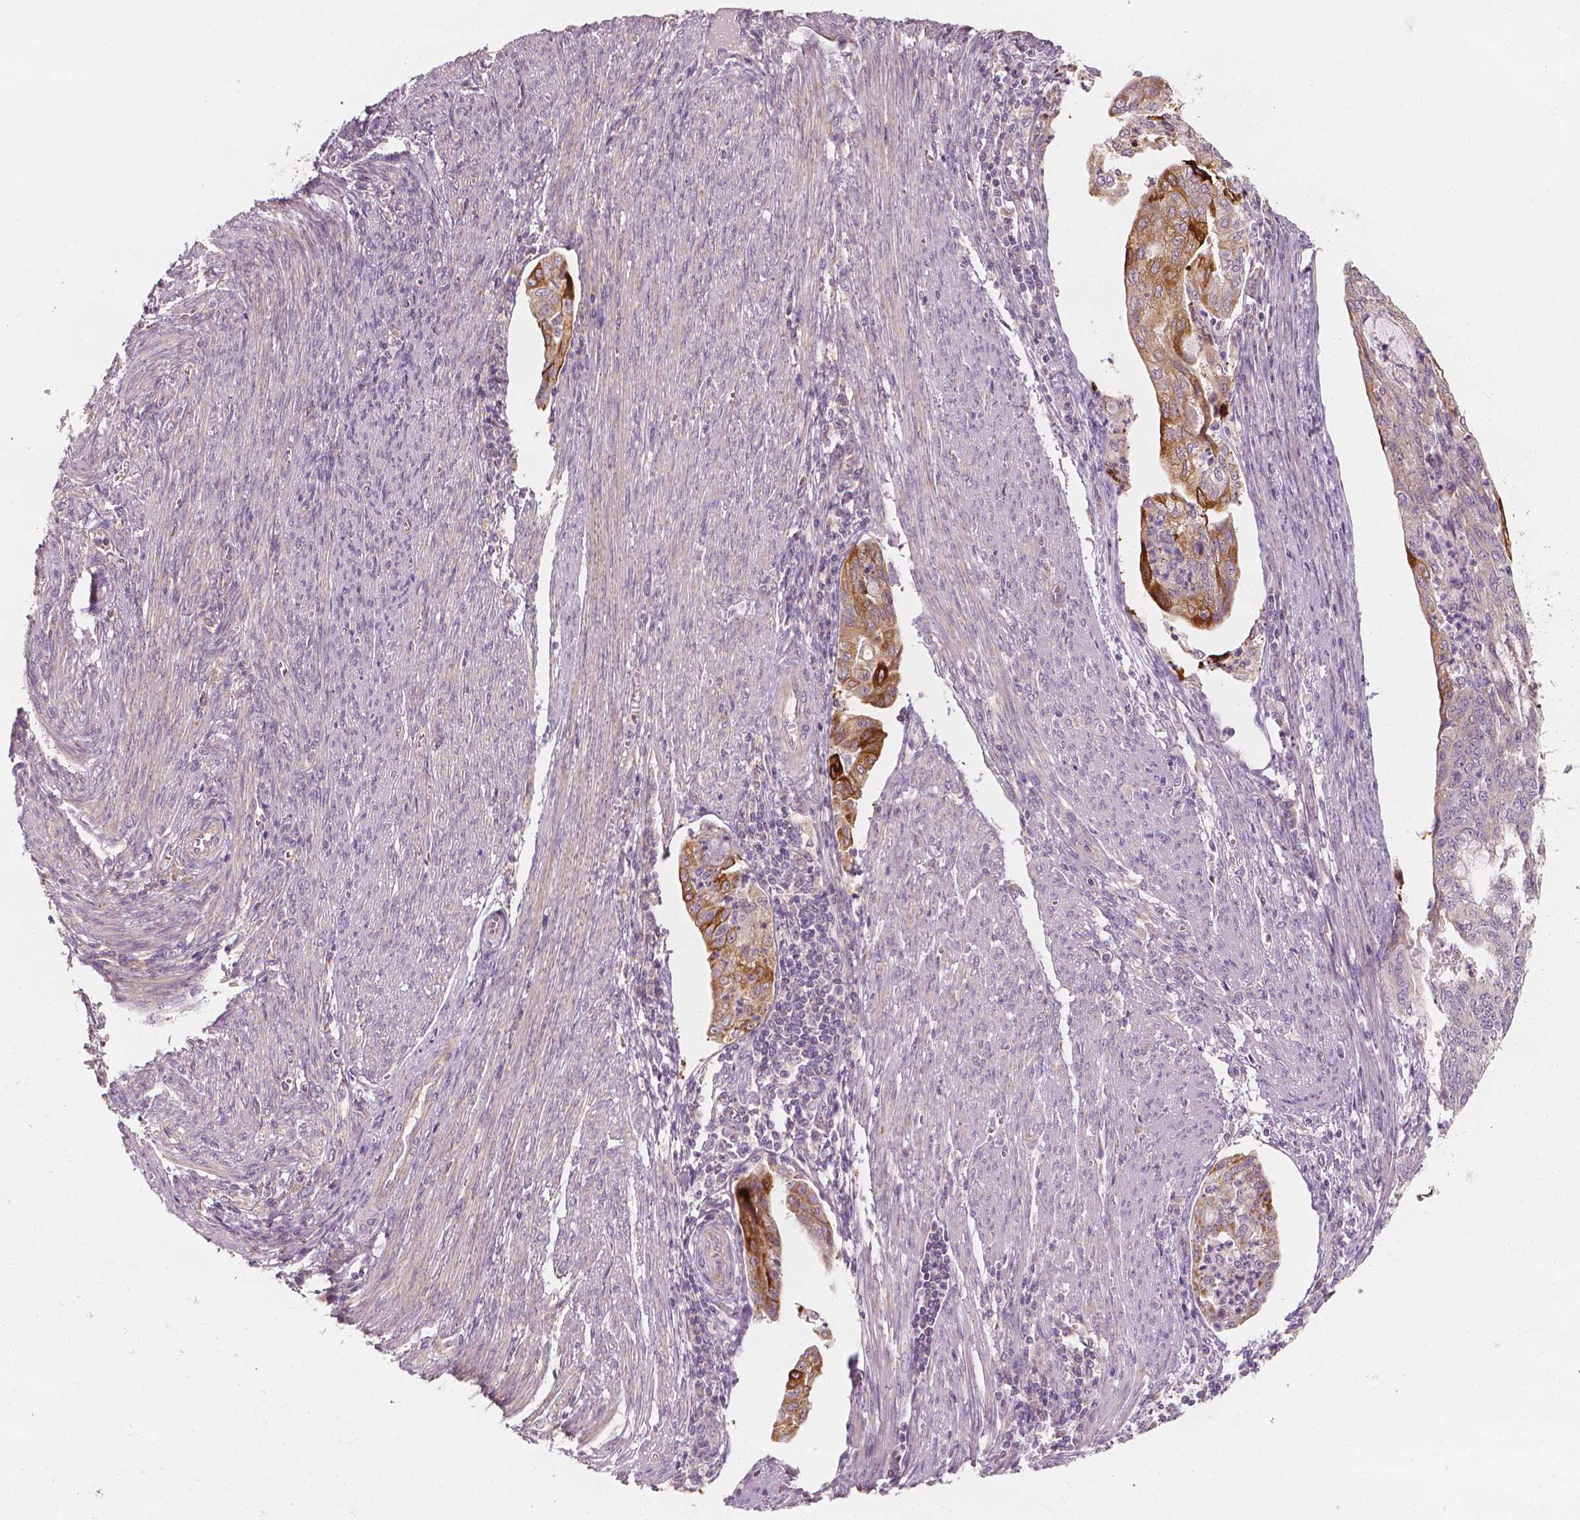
{"staining": {"intensity": "strong", "quantity": "<25%", "location": "cytoplasmic/membranous"}, "tissue": "endometrial cancer", "cell_type": "Tumor cells", "image_type": "cancer", "snomed": [{"axis": "morphology", "description": "Adenocarcinoma, NOS"}, {"axis": "topography", "description": "Endometrium"}], "caption": "A micrograph of adenocarcinoma (endometrial) stained for a protein demonstrates strong cytoplasmic/membranous brown staining in tumor cells.", "gene": "SHPK", "patient": {"sex": "female", "age": 79}}